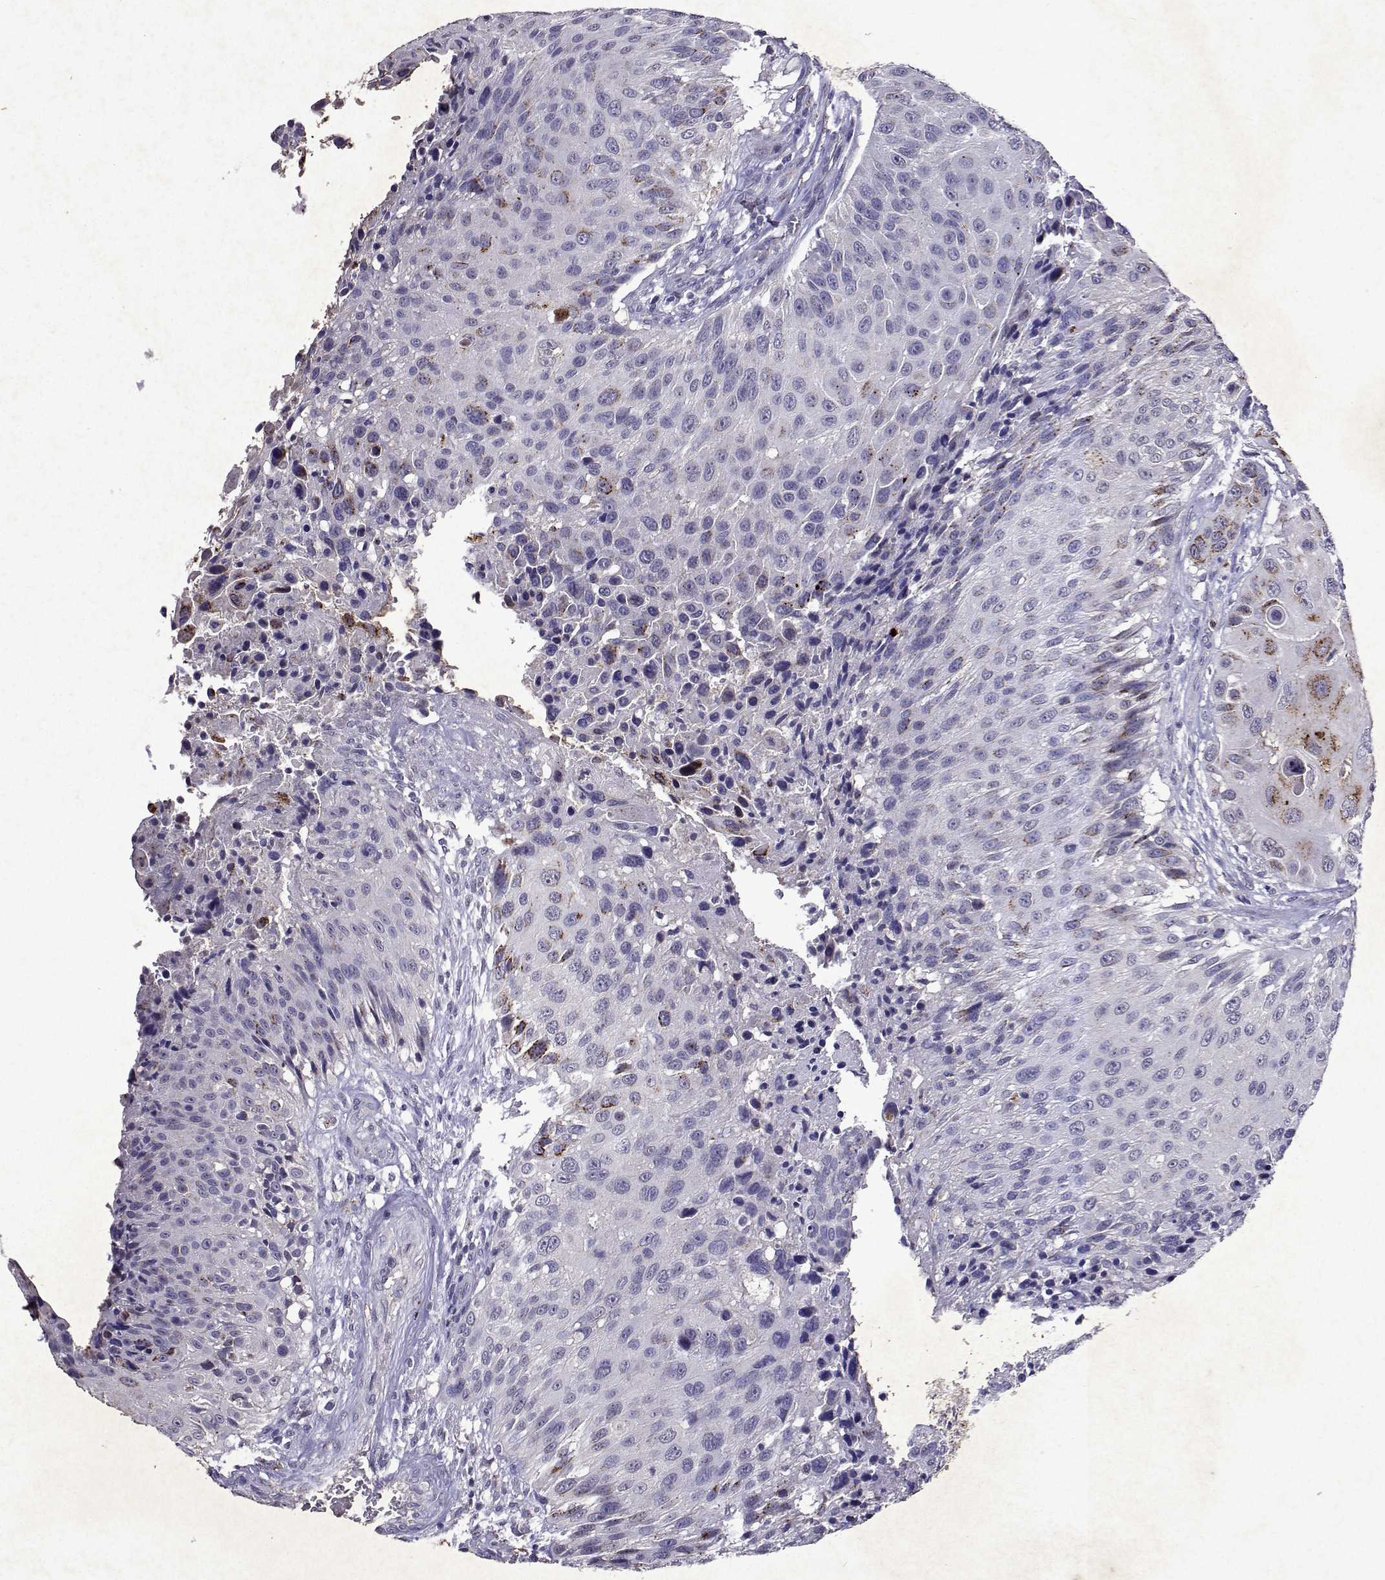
{"staining": {"intensity": "moderate", "quantity": "<25%", "location": "cytoplasmic/membranous"}, "tissue": "urothelial cancer", "cell_type": "Tumor cells", "image_type": "cancer", "snomed": [{"axis": "morphology", "description": "Urothelial carcinoma, NOS"}, {"axis": "topography", "description": "Urinary bladder"}], "caption": "Transitional cell carcinoma stained for a protein (brown) shows moderate cytoplasmic/membranous positive expression in approximately <25% of tumor cells.", "gene": "DUSP28", "patient": {"sex": "male", "age": 55}}